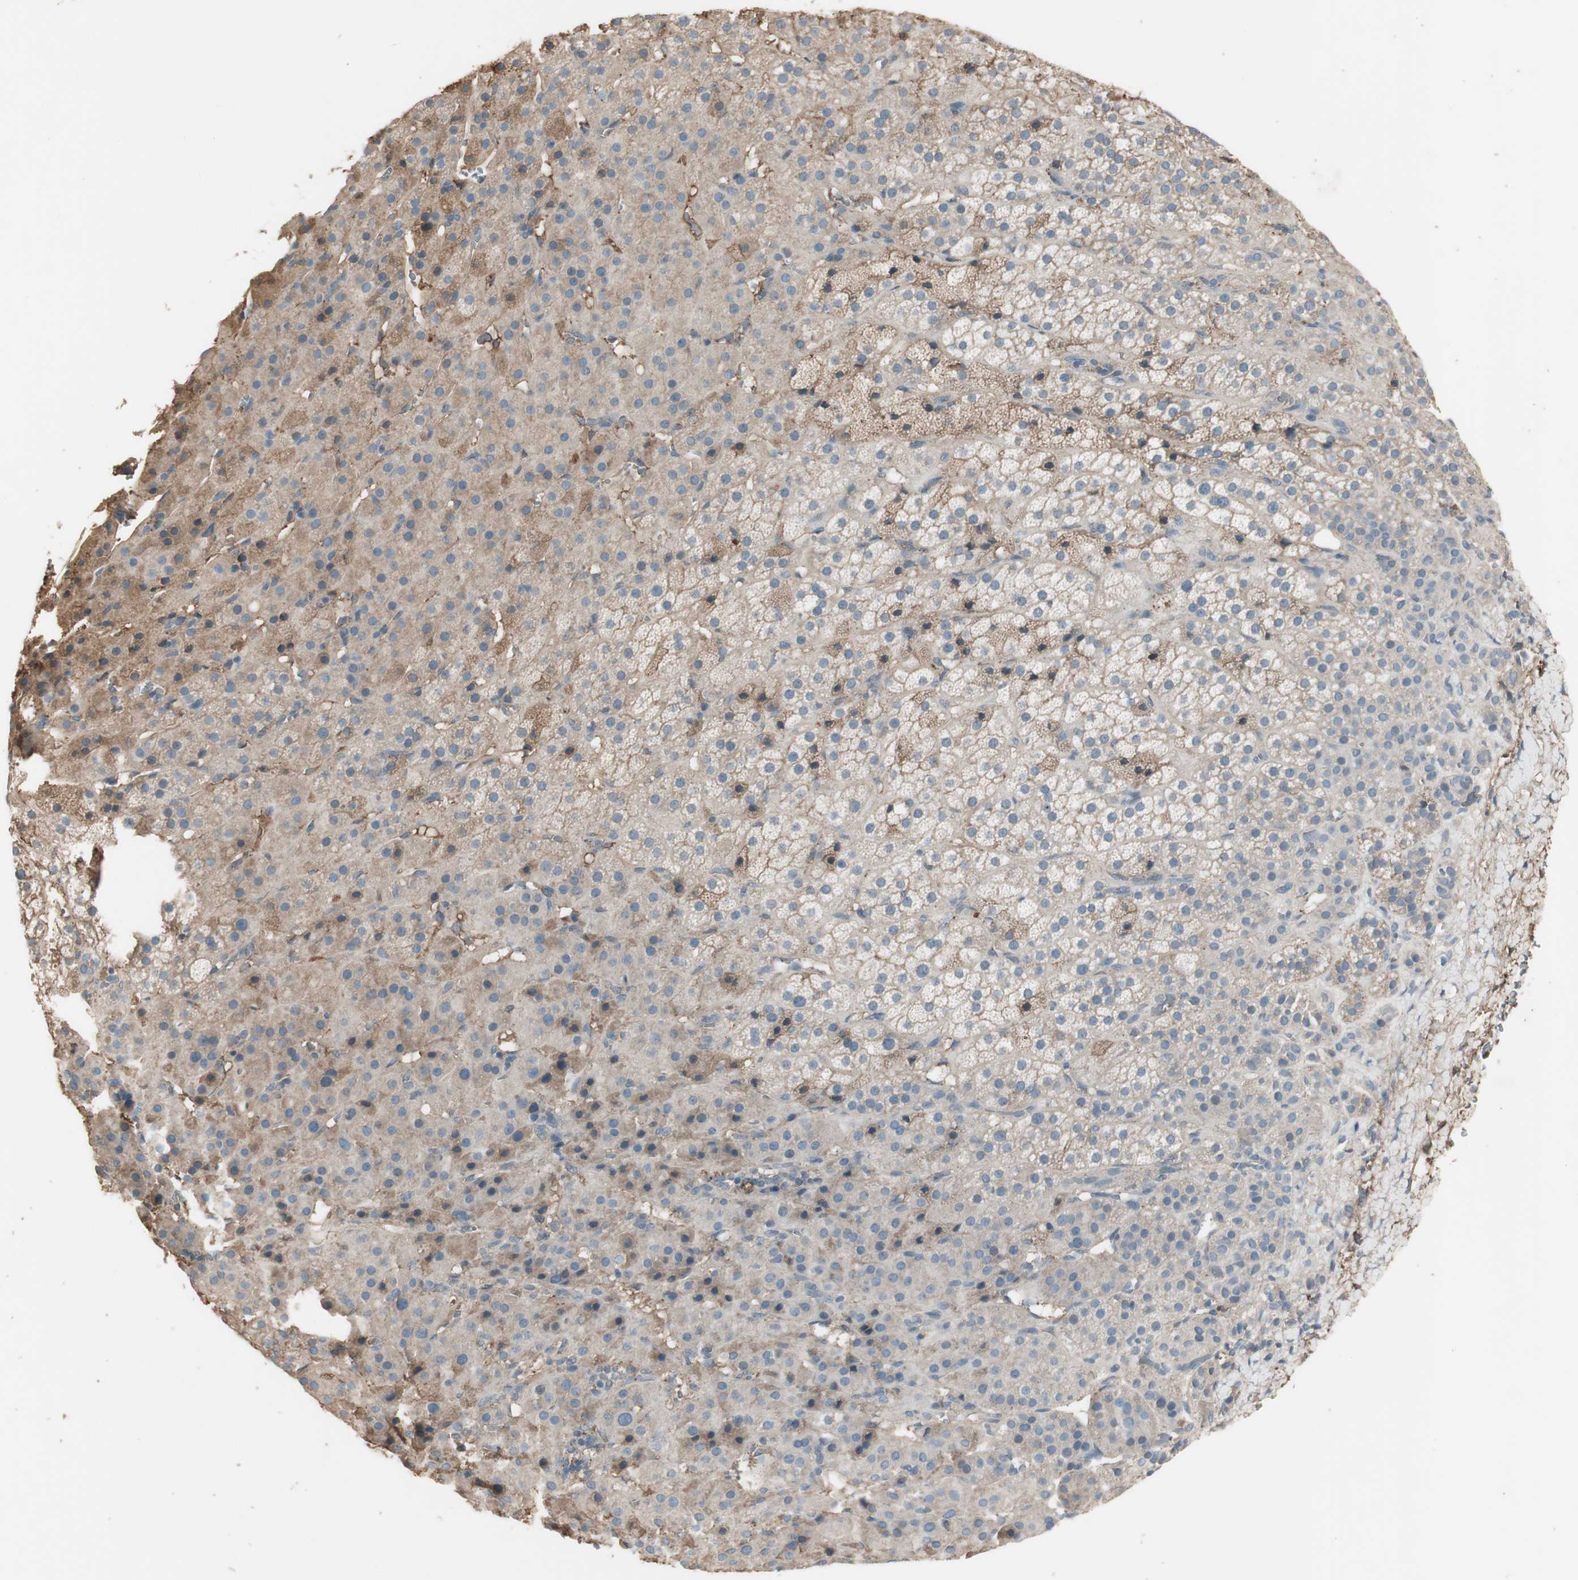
{"staining": {"intensity": "weak", "quantity": ">75%", "location": "cytoplasmic/membranous"}, "tissue": "adrenal gland", "cell_type": "Glandular cells", "image_type": "normal", "snomed": [{"axis": "morphology", "description": "Normal tissue, NOS"}, {"axis": "topography", "description": "Adrenal gland"}], "caption": "Glandular cells demonstrate low levels of weak cytoplasmic/membranous staining in approximately >75% of cells in normal human adrenal gland.", "gene": "MMP14", "patient": {"sex": "female", "age": 57}}